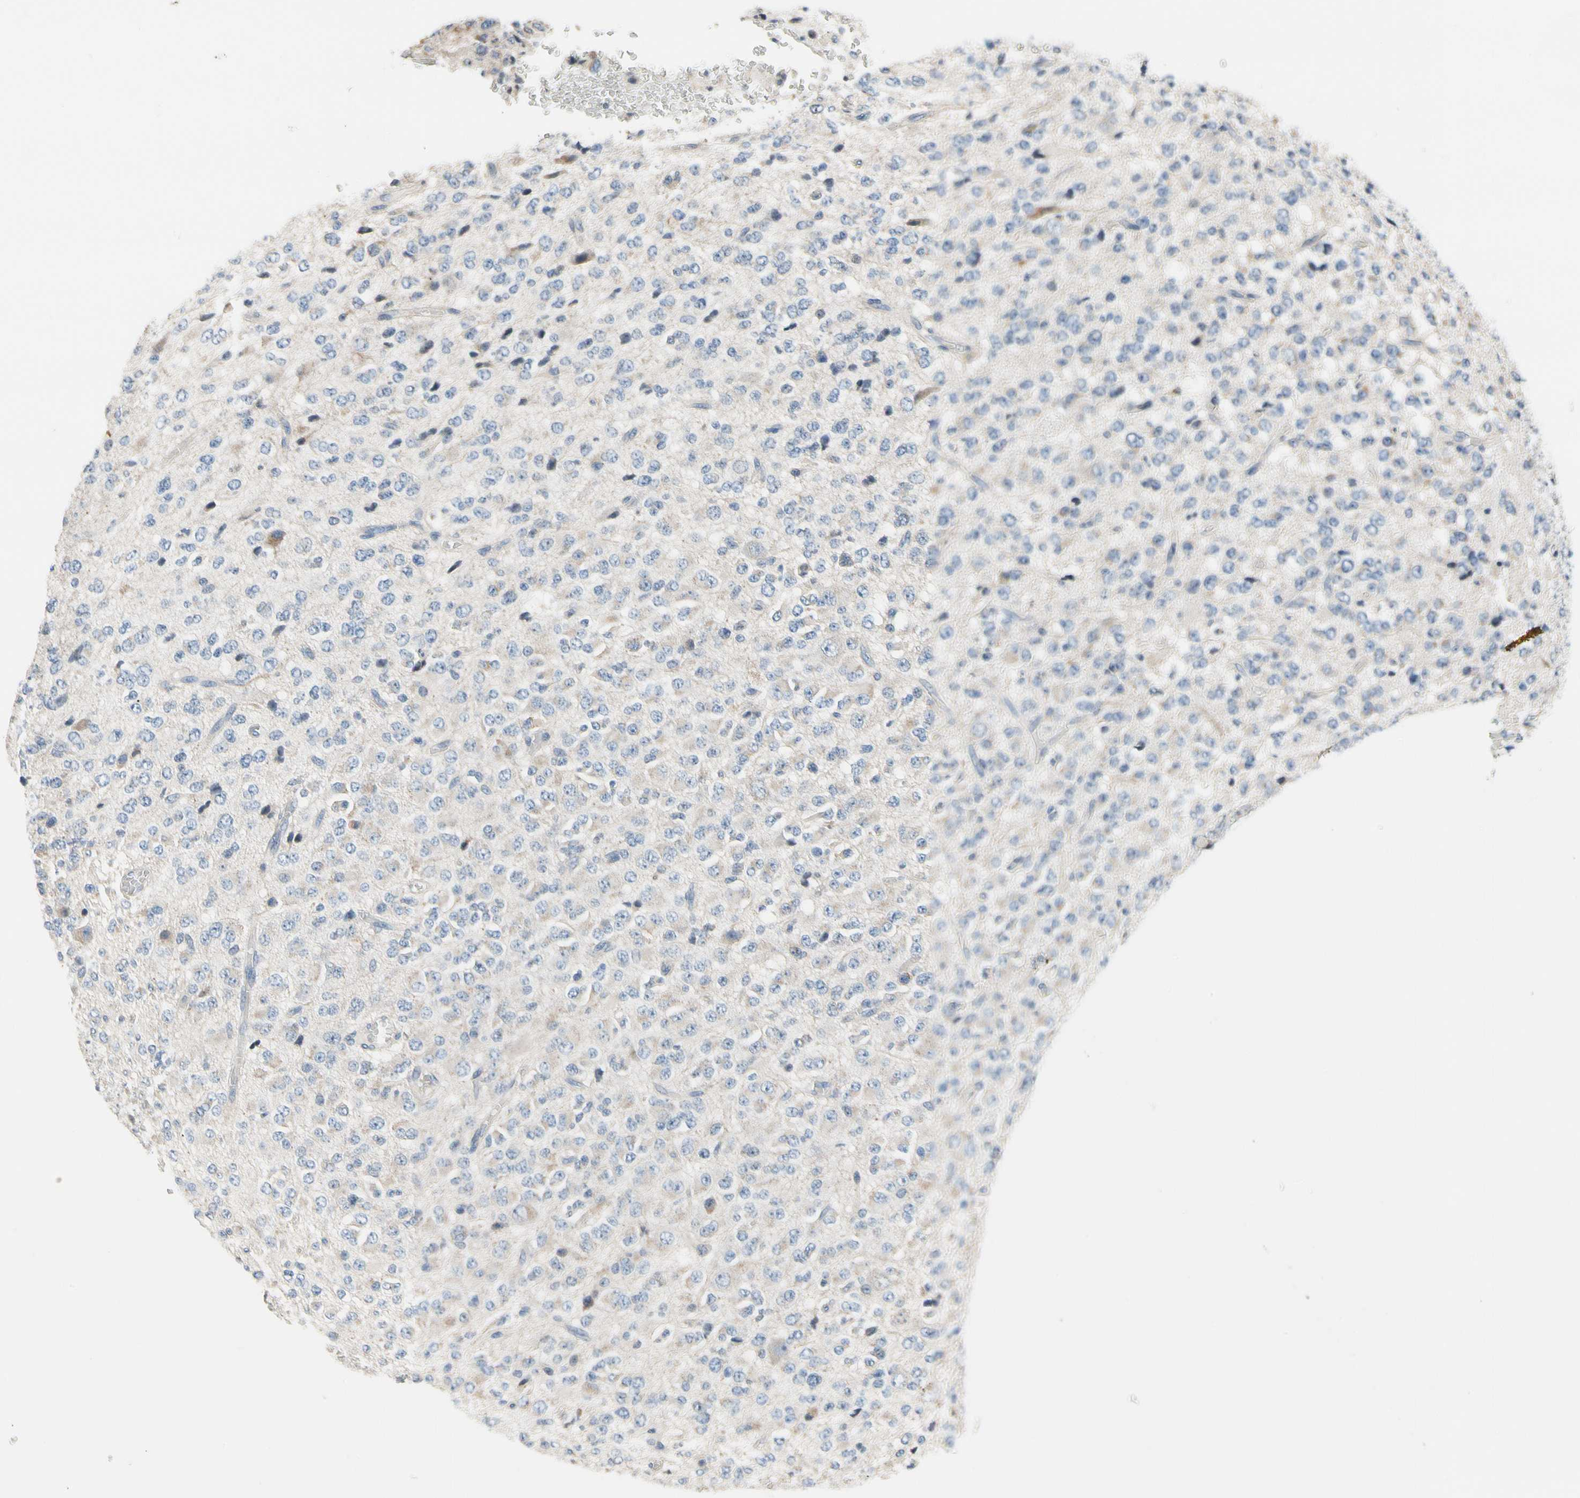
{"staining": {"intensity": "negative", "quantity": "none", "location": "none"}, "tissue": "glioma", "cell_type": "Tumor cells", "image_type": "cancer", "snomed": [{"axis": "morphology", "description": "Glioma, malignant, High grade"}, {"axis": "topography", "description": "pancreas cauda"}], "caption": "An immunohistochemistry micrograph of glioma is shown. There is no staining in tumor cells of glioma. Nuclei are stained in blue.", "gene": "SOX30", "patient": {"sex": "male", "age": 60}}